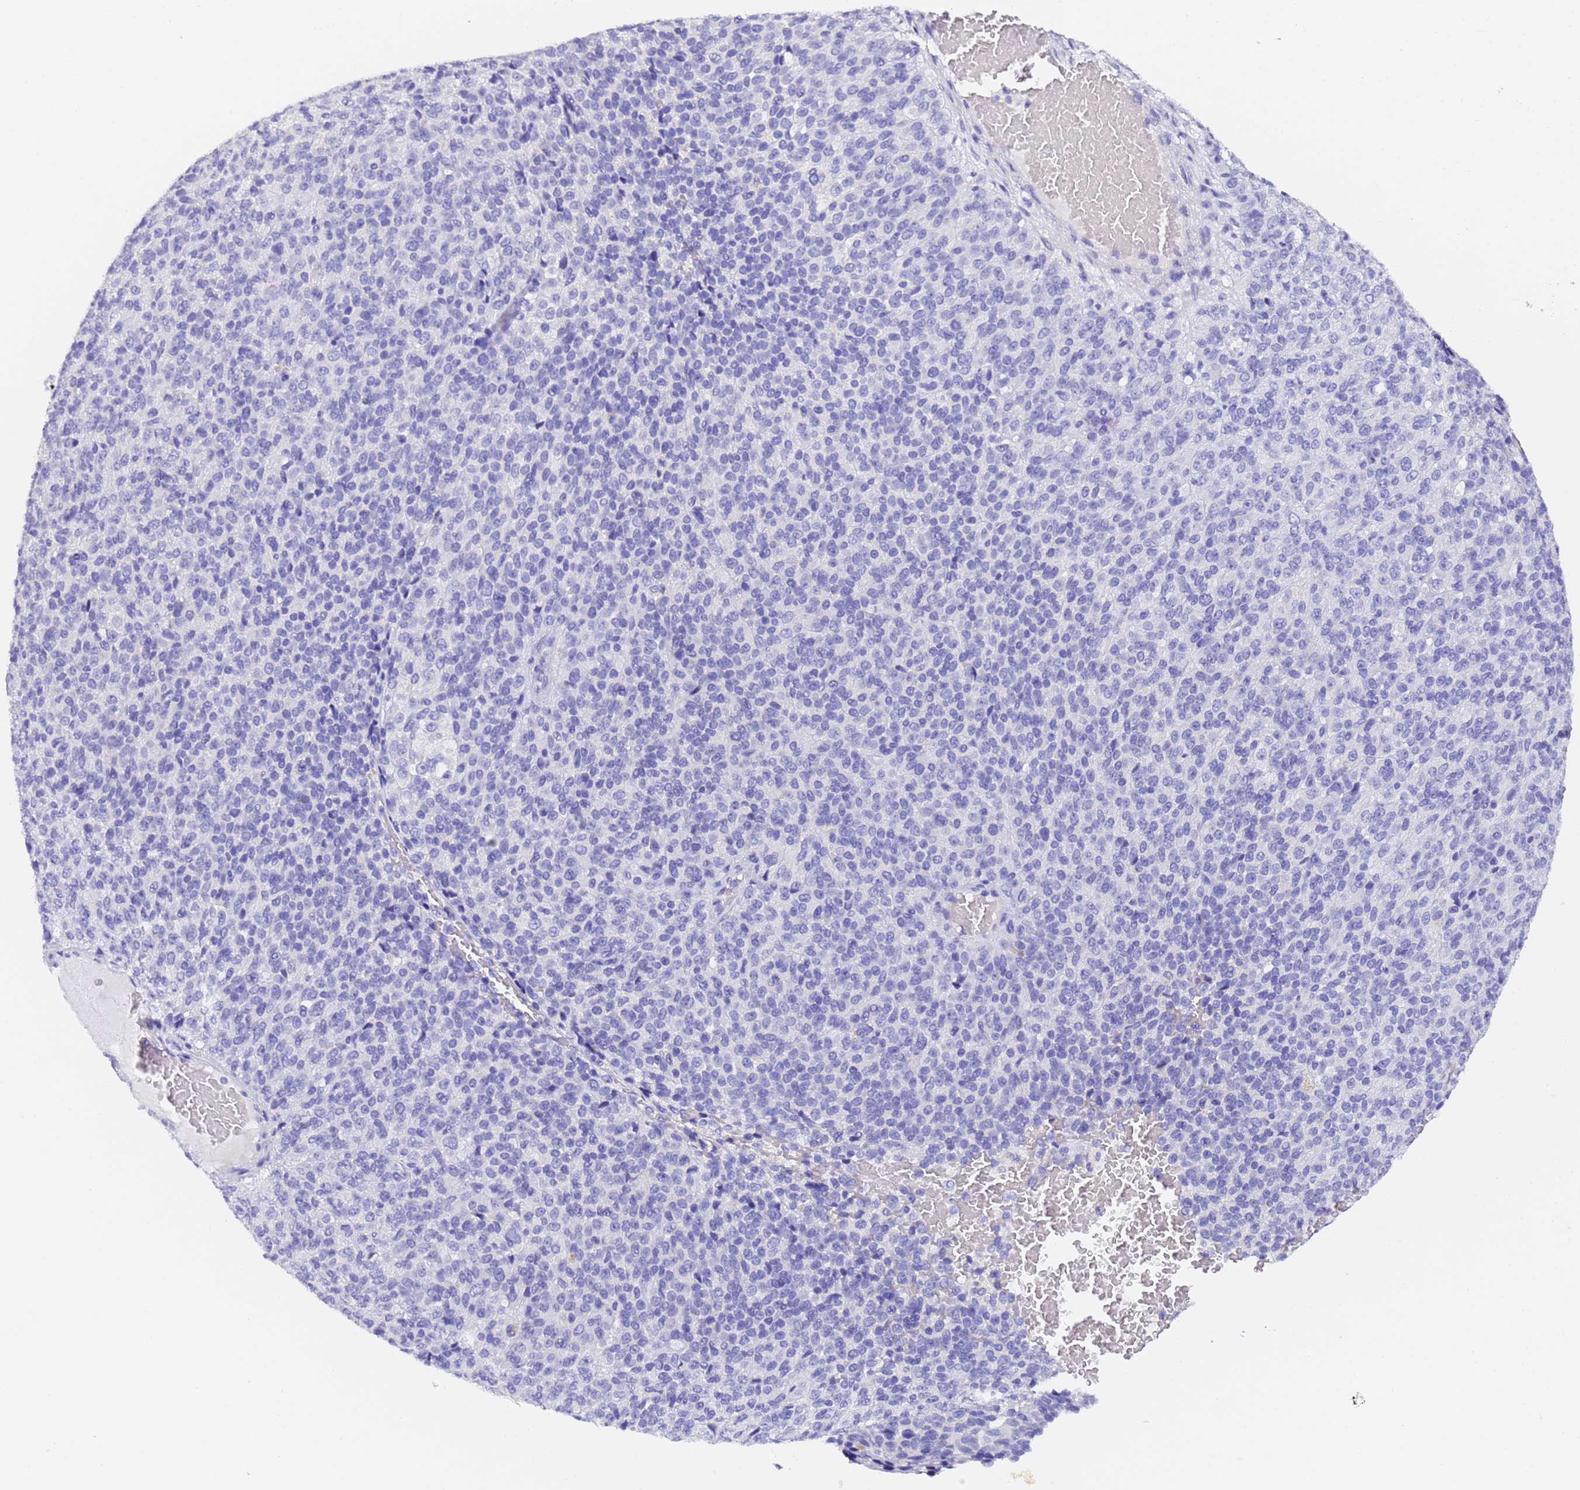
{"staining": {"intensity": "negative", "quantity": "none", "location": "none"}, "tissue": "melanoma", "cell_type": "Tumor cells", "image_type": "cancer", "snomed": [{"axis": "morphology", "description": "Malignant melanoma, Metastatic site"}, {"axis": "topography", "description": "Brain"}], "caption": "Human malignant melanoma (metastatic site) stained for a protein using immunohistochemistry (IHC) shows no positivity in tumor cells.", "gene": "GABRA1", "patient": {"sex": "female", "age": 56}}